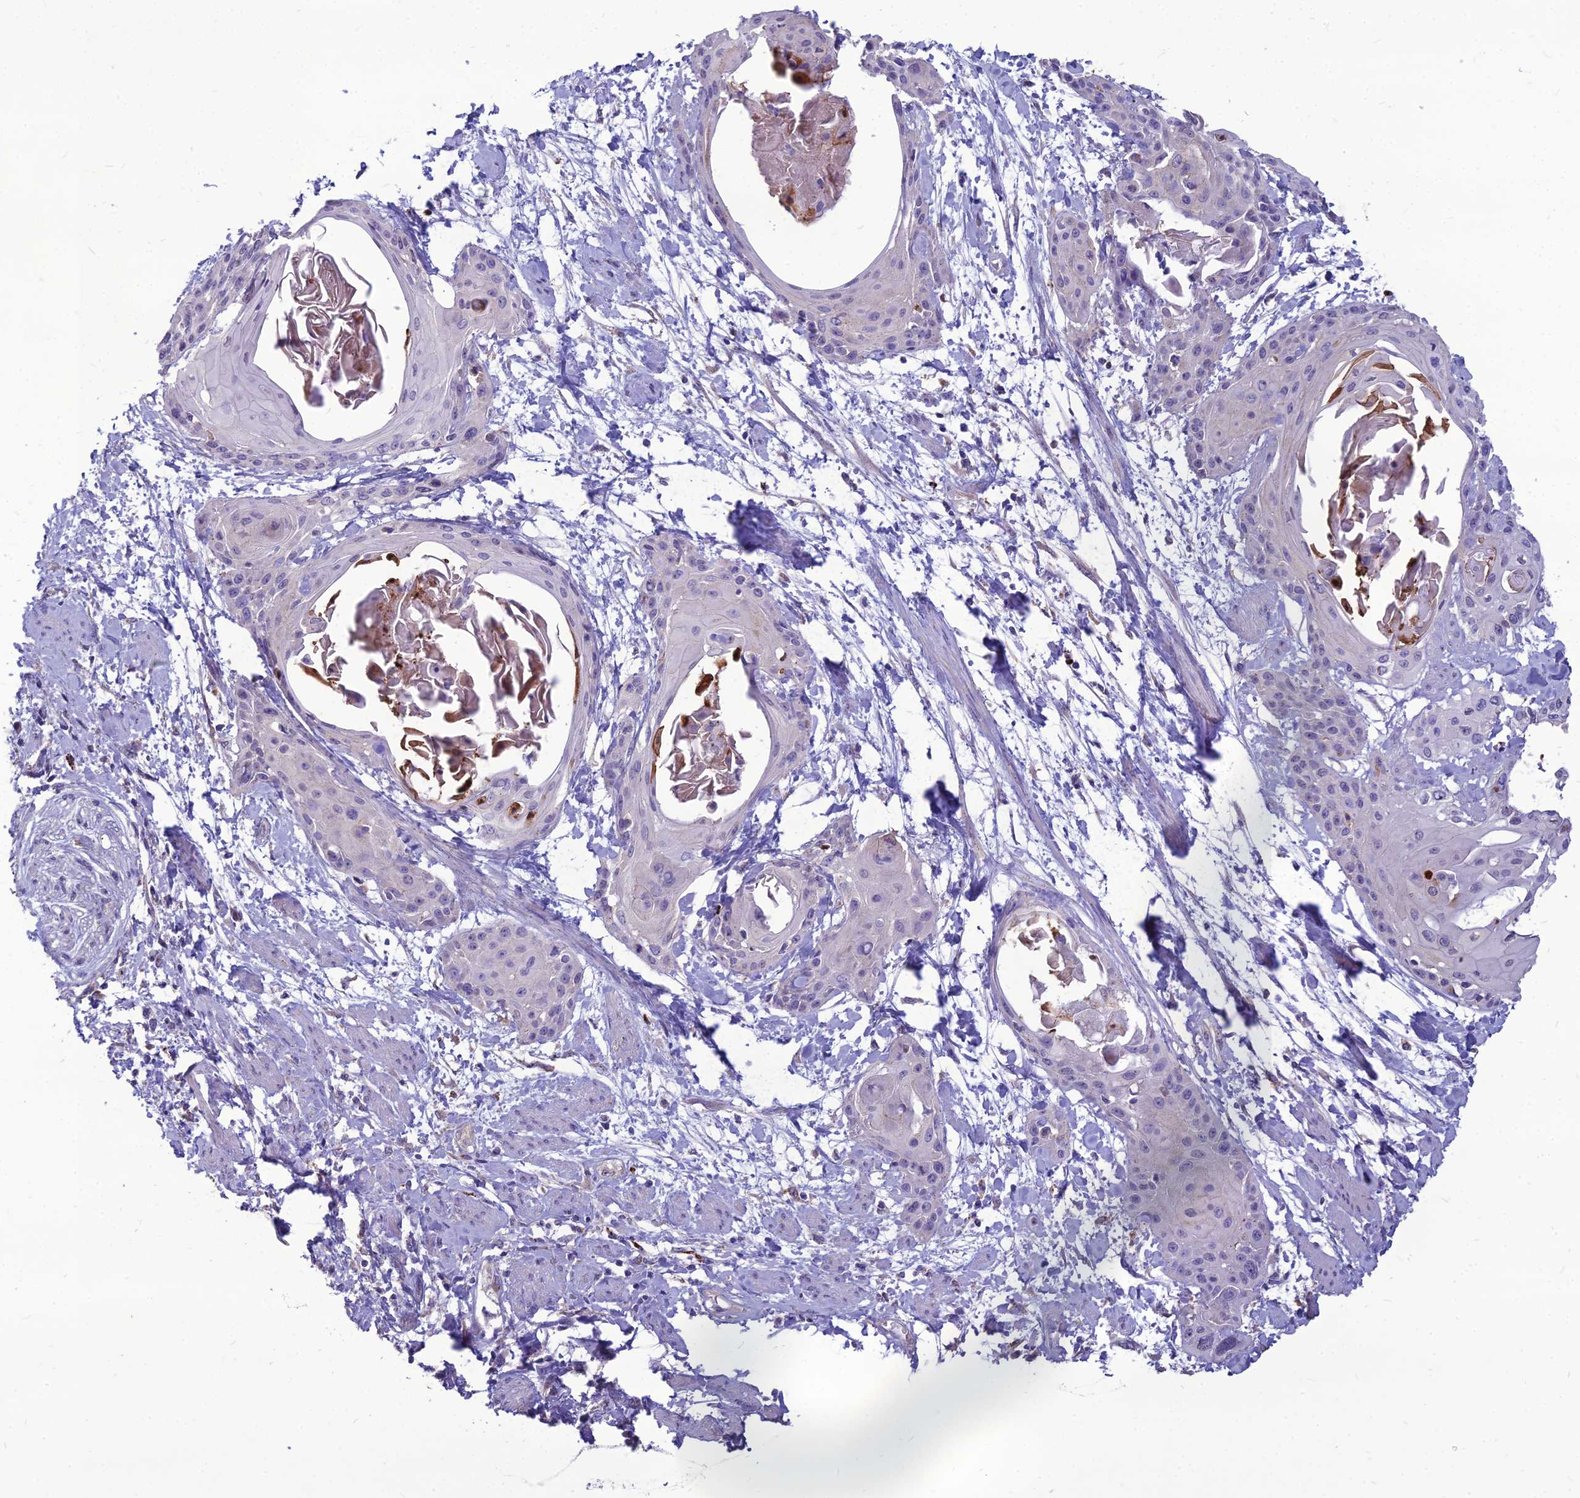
{"staining": {"intensity": "negative", "quantity": "none", "location": "none"}, "tissue": "cervical cancer", "cell_type": "Tumor cells", "image_type": "cancer", "snomed": [{"axis": "morphology", "description": "Squamous cell carcinoma, NOS"}, {"axis": "topography", "description": "Cervix"}], "caption": "Protein analysis of cervical squamous cell carcinoma displays no significant expression in tumor cells. (DAB IHC visualized using brightfield microscopy, high magnification).", "gene": "PCED1B", "patient": {"sex": "female", "age": 57}}